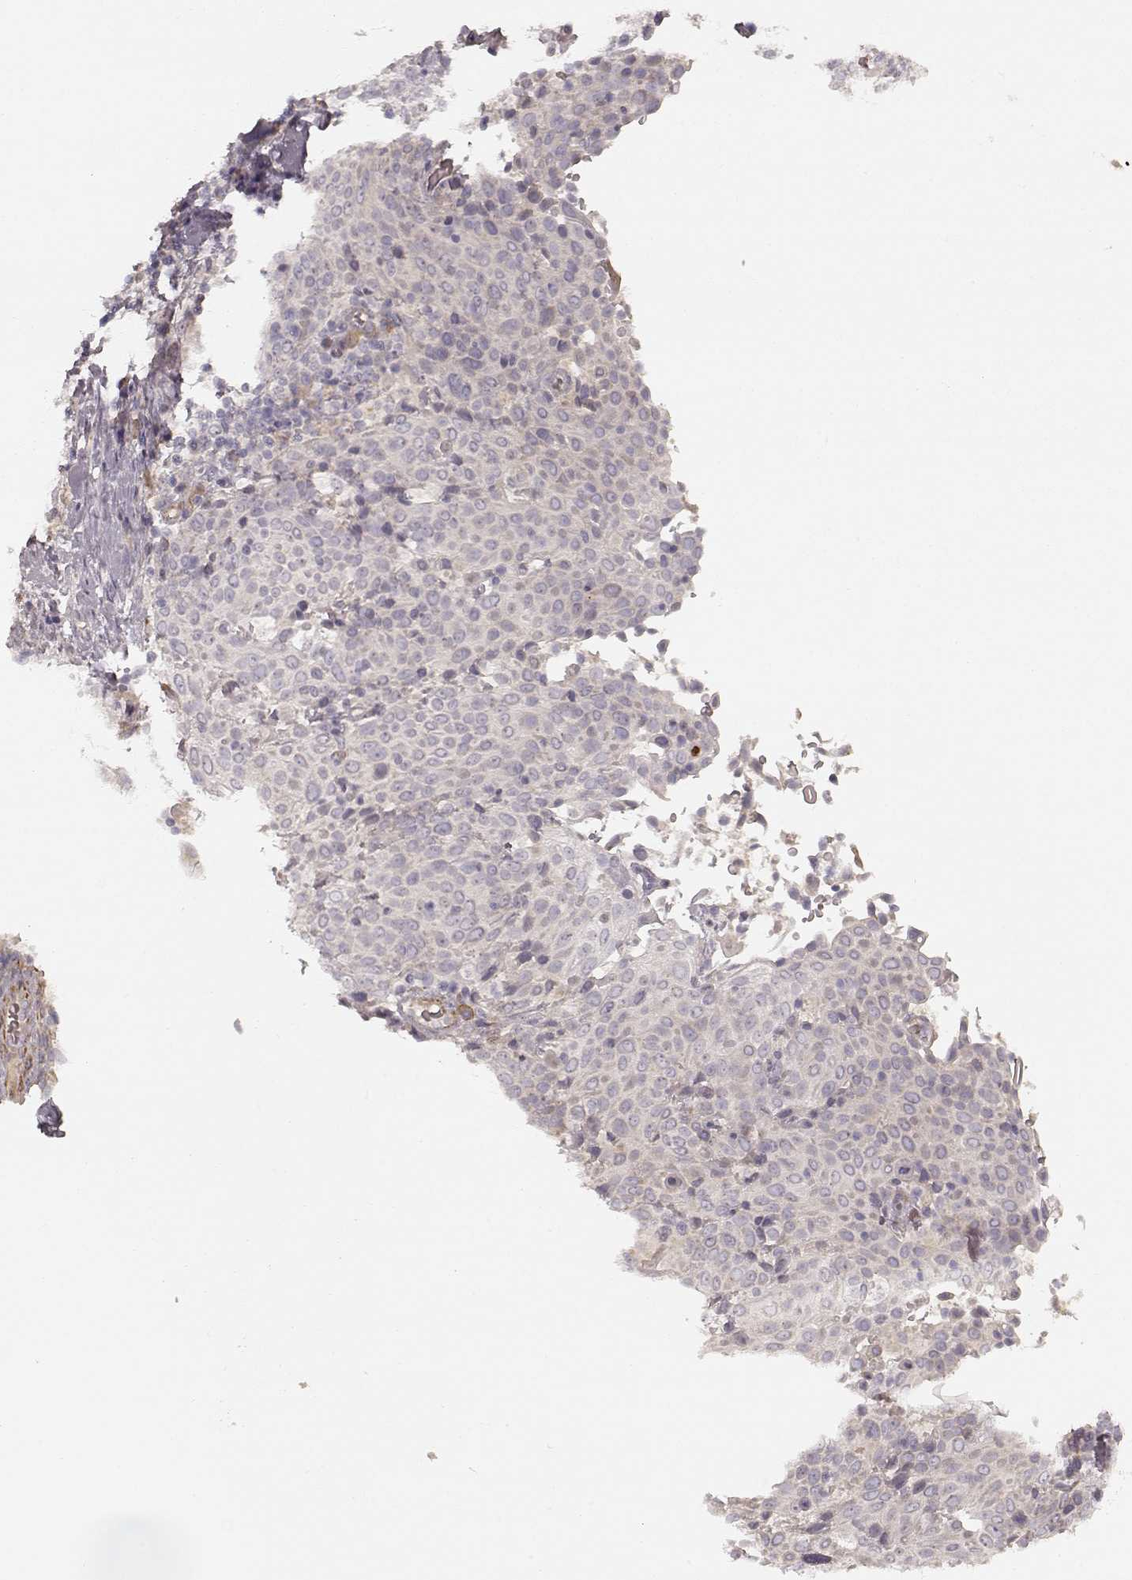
{"staining": {"intensity": "negative", "quantity": "none", "location": "none"}, "tissue": "cervical cancer", "cell_type": "Tumor cells", "image_type": "cancer", "snomed": [{"axis": "morphology", "description": "Squamous cell carcinoma, NOS"}, {"axis": "topography", "description": "Cervix"}], "caption": "There is no significant positivity in tumor cells of cervical cancer (squamous cell carcinoma).", "gene": "KCNJ9", "patient": {"sex": "female", "age": 61}}